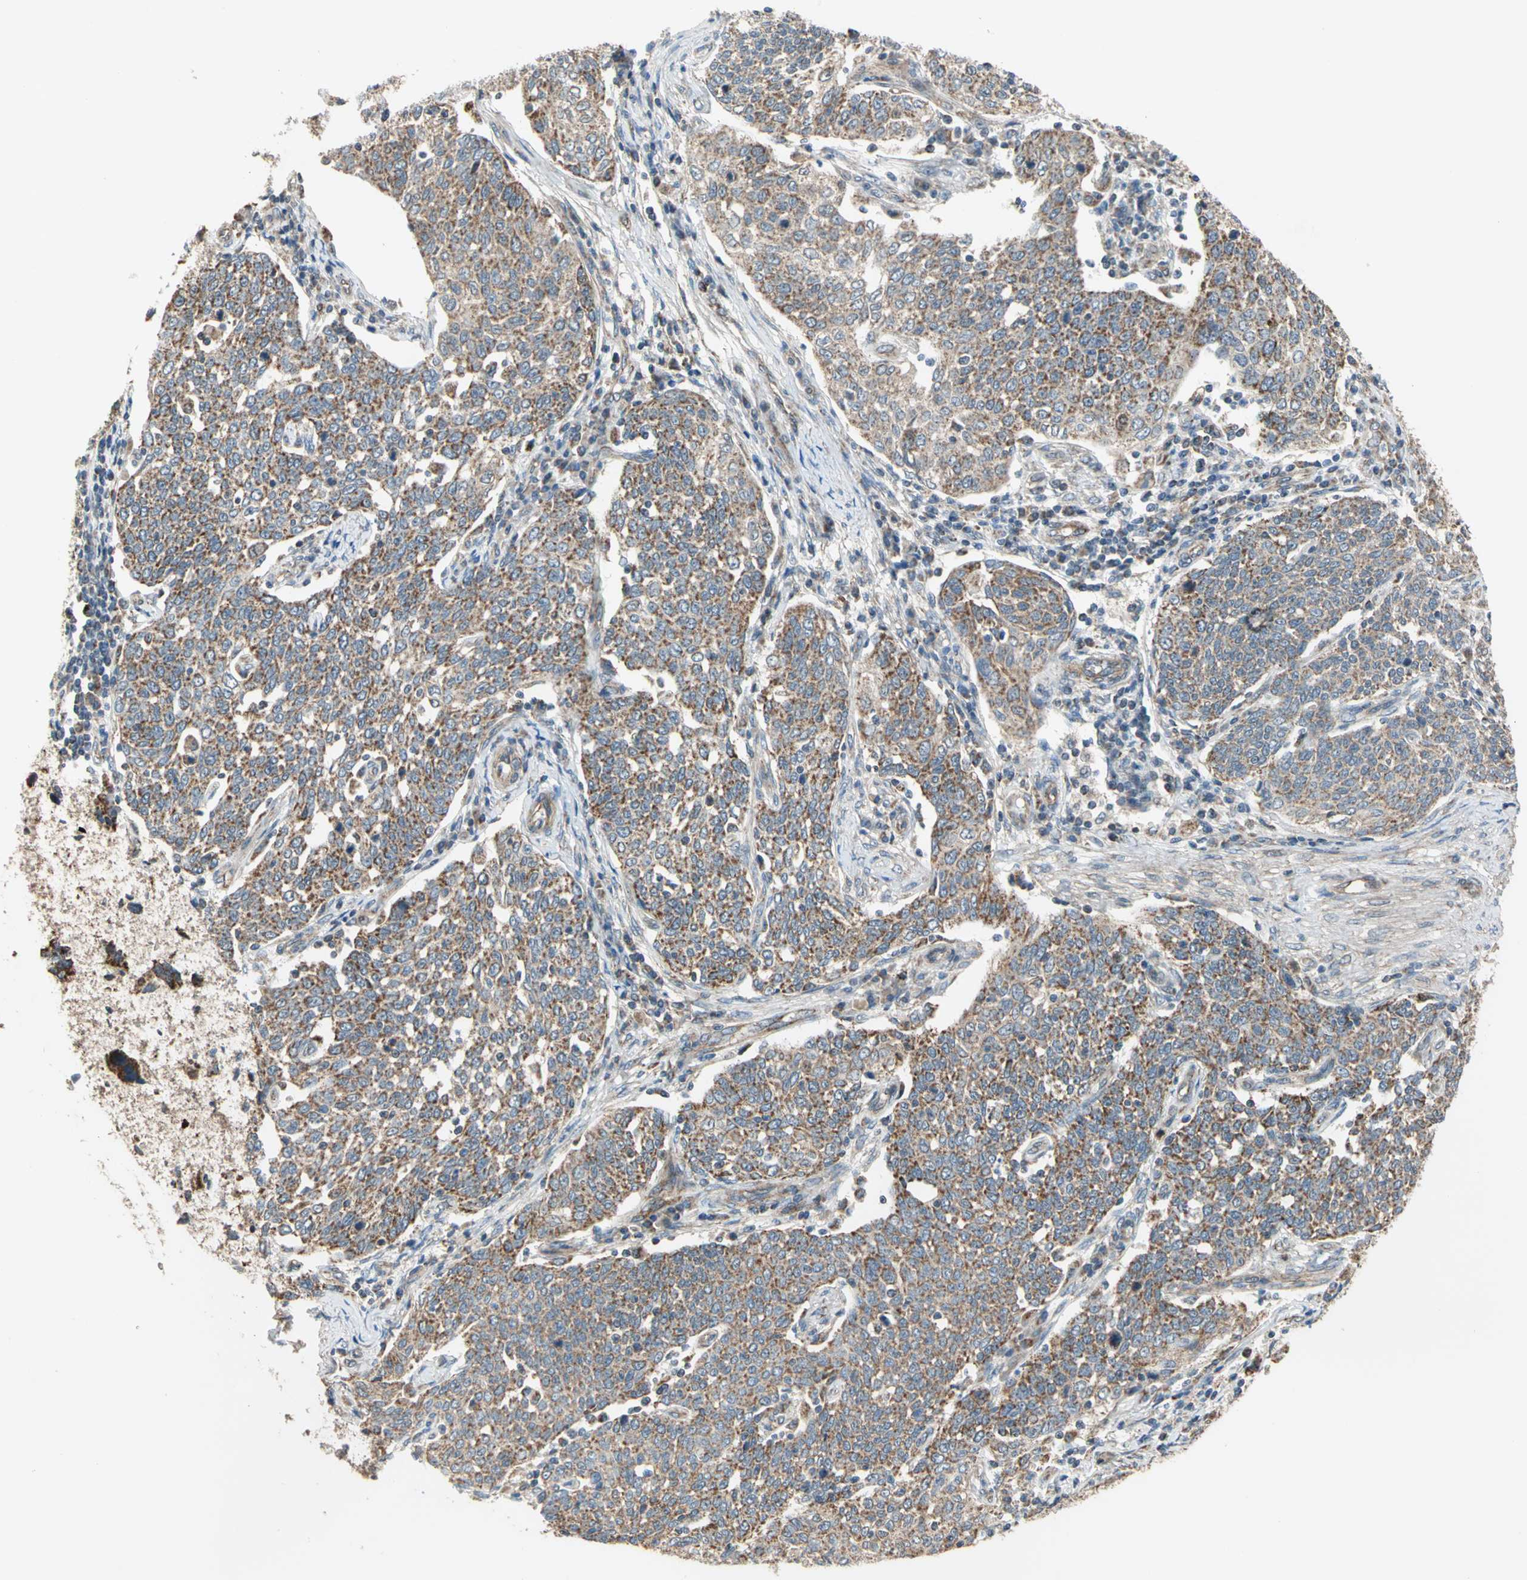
{"staining": {"intensity": "moderate", "quantity": ">75%", "location": "cytoplasmic/membranous"}, "tissue": "cervical cancer", "cell_type": "Tumor cells", "image_type": "cancer", "snomed": [{"axis": "morphology", "description": "Squamous cell carcinoma, NOS"}, {"axis": "topography", "description": "Cervix"}], "caption": "About >75% of tumor cells in squamous cell carcinoma (cervical) show moderate cytoplasmic/membranous protein expression as visualized by brown immunohistochemical staining.", "gene": "MRPS22", "patient": {"sex": "female", "age": 34}}